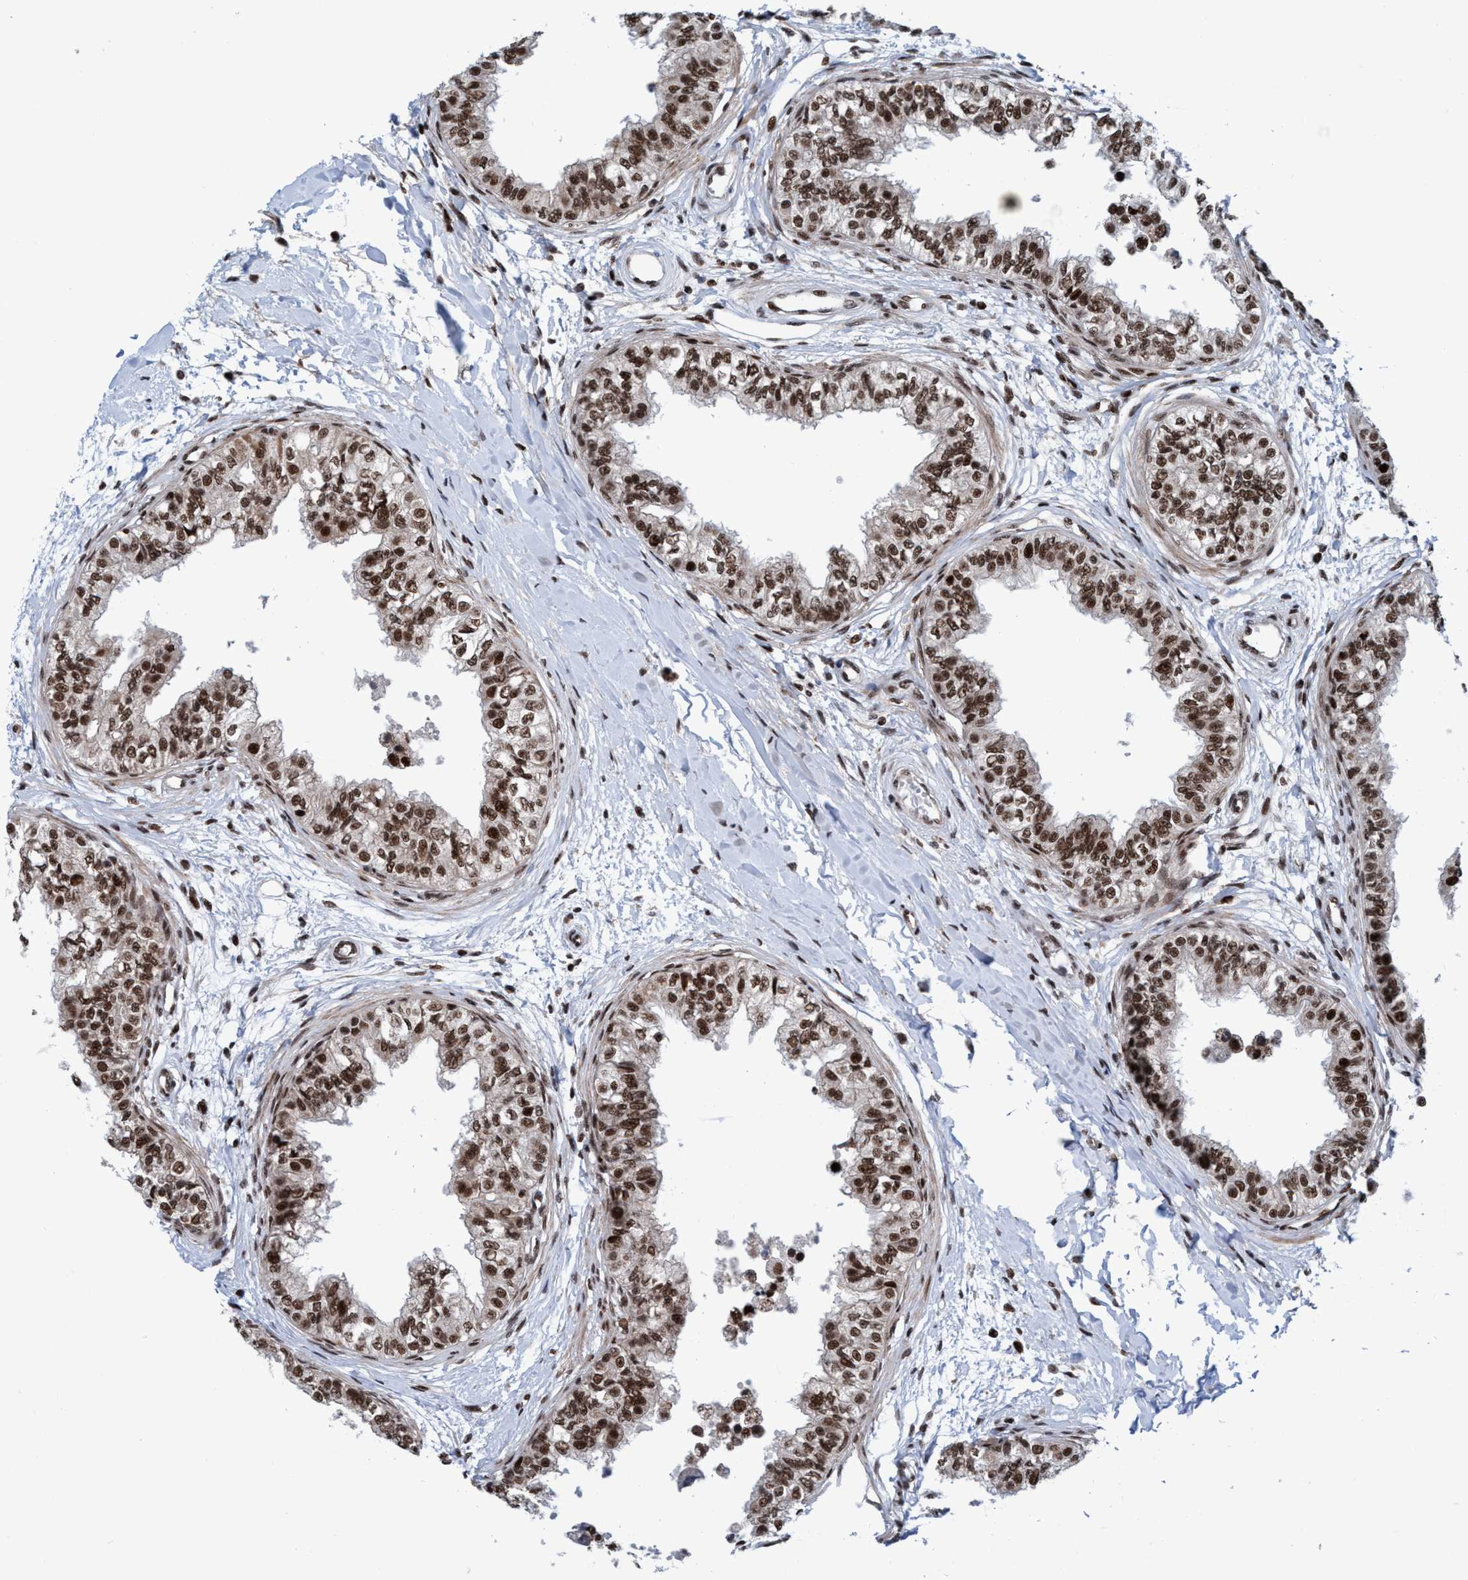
{"staining": {"intensity": "strong", "quantity": ">75%", "location": "nuclear"}, "tissue": "epididymis", "cell_type": "Glandular cells", "image_type": "normal", "snomed": [{"axis": "morphology", "description": "Normal tissue, NOS"}, {"axis": "morphology", "description": "Adenocarcinoma, metastatic, NOS"}, {"axis": "topography", "description": "Testis"}, {"axis": "topography", "description": "Epididymis"}], "caption": "IHC staining of benign epididymis, which displays high levels of strong nuclear staining in approximately >75% of glandular cells indicating strong nuclear protein expression. The staining was performed using DAB (brown) for protein detection and nuclei were counterstained in hematoxylin (blue).", "gene": "TOPBP1", "patient": {"sex": "male", "age": 26}}